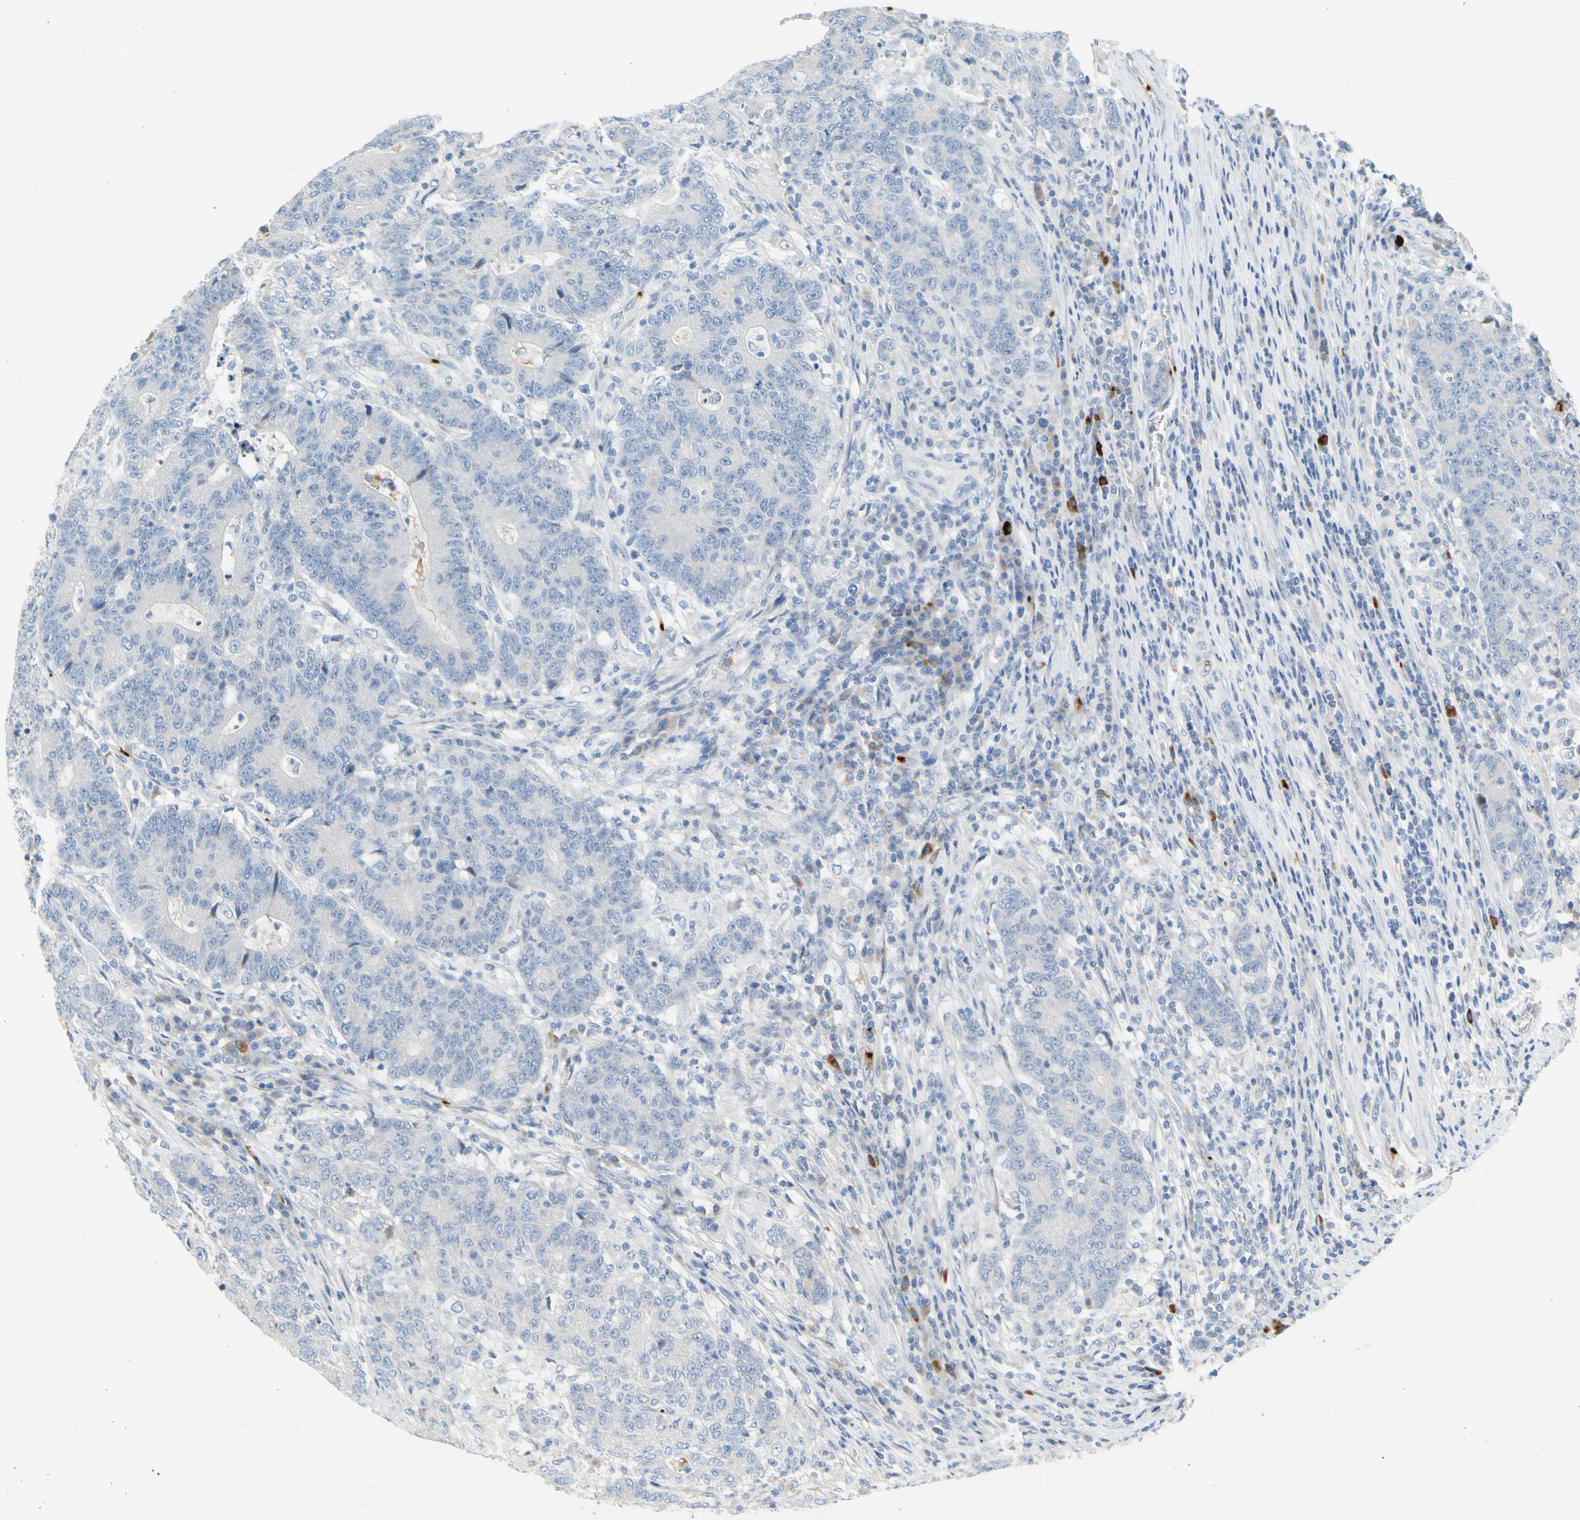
{"staining": {"intensity": "negative", "quantity": "none", "location": "none"}, "tissue": "colorectal cancer", "cell_type": "Tumor cells", "image_type": "cancer", "snomed": [{"axis": "morphology", "description": "Normal tissue, NOS"}, {"axis": "morphology", "description": "Adenocarcinoma, NOS"}, {"axis": "topography", "description": "Colon"}], "caption": "Tumor cells show no significant staining in colorectal cancer (adenocarcinoma). (DAB (3,3'-diaminobenzidine) immunohistochemistry, high magnification).", "gene": "PPBP", "patient": {"sex": "female", "age": 75}}